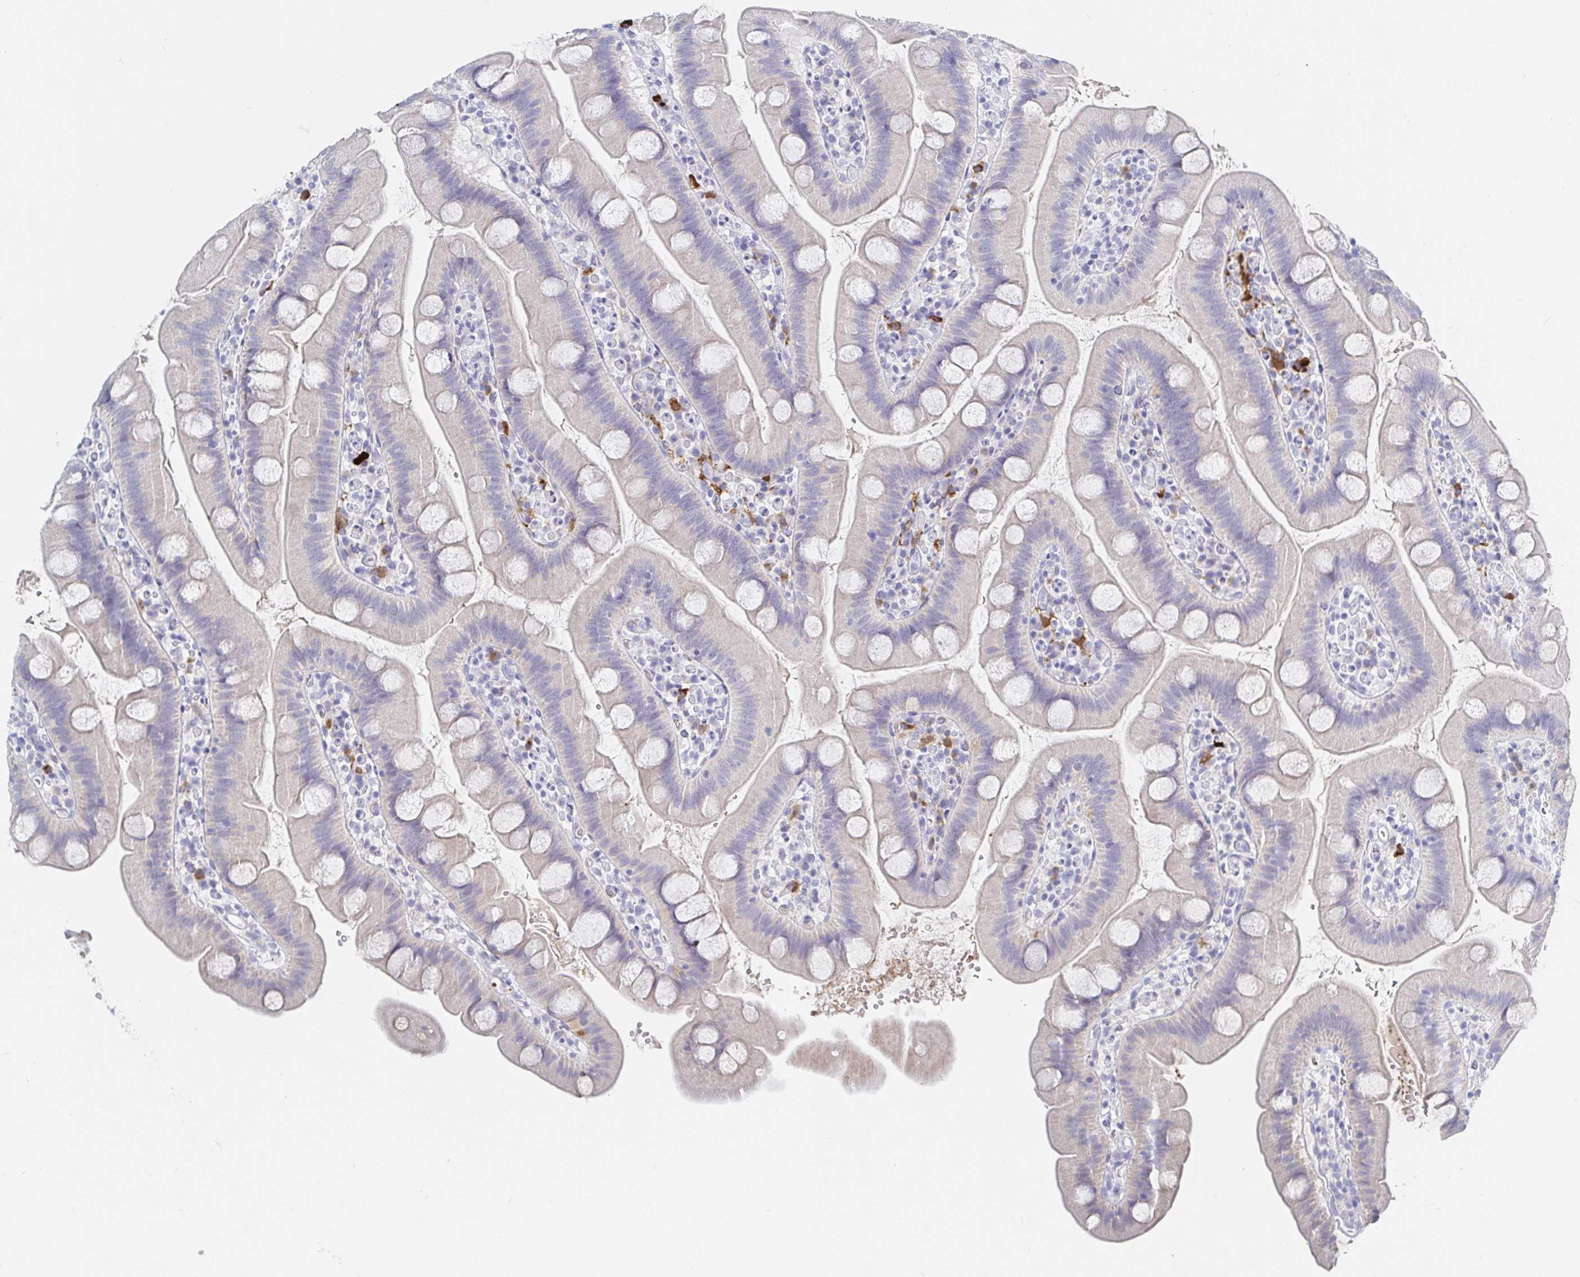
{"staining": {"intensity": "weak", "quantity": "25%-75%", "location": "cytoplasmic/membranous"}, "tissue": "small intestine", "cell_type": "Glandular cells", "image_type": "normal", "snomed": [{"axis": "morphology", "description": "Normal tissue, NOS"}, {"axis": "topography", "description": "Small intestine"}], "caption": "There is low levels of weak cytoplasmic/membranous staining in glandular cells of normal small intestine, as demonstrated by immunohistochemical staining (brown color).", "gene": "OR2A1", "patient": {"sex": "female", "age": 68}}